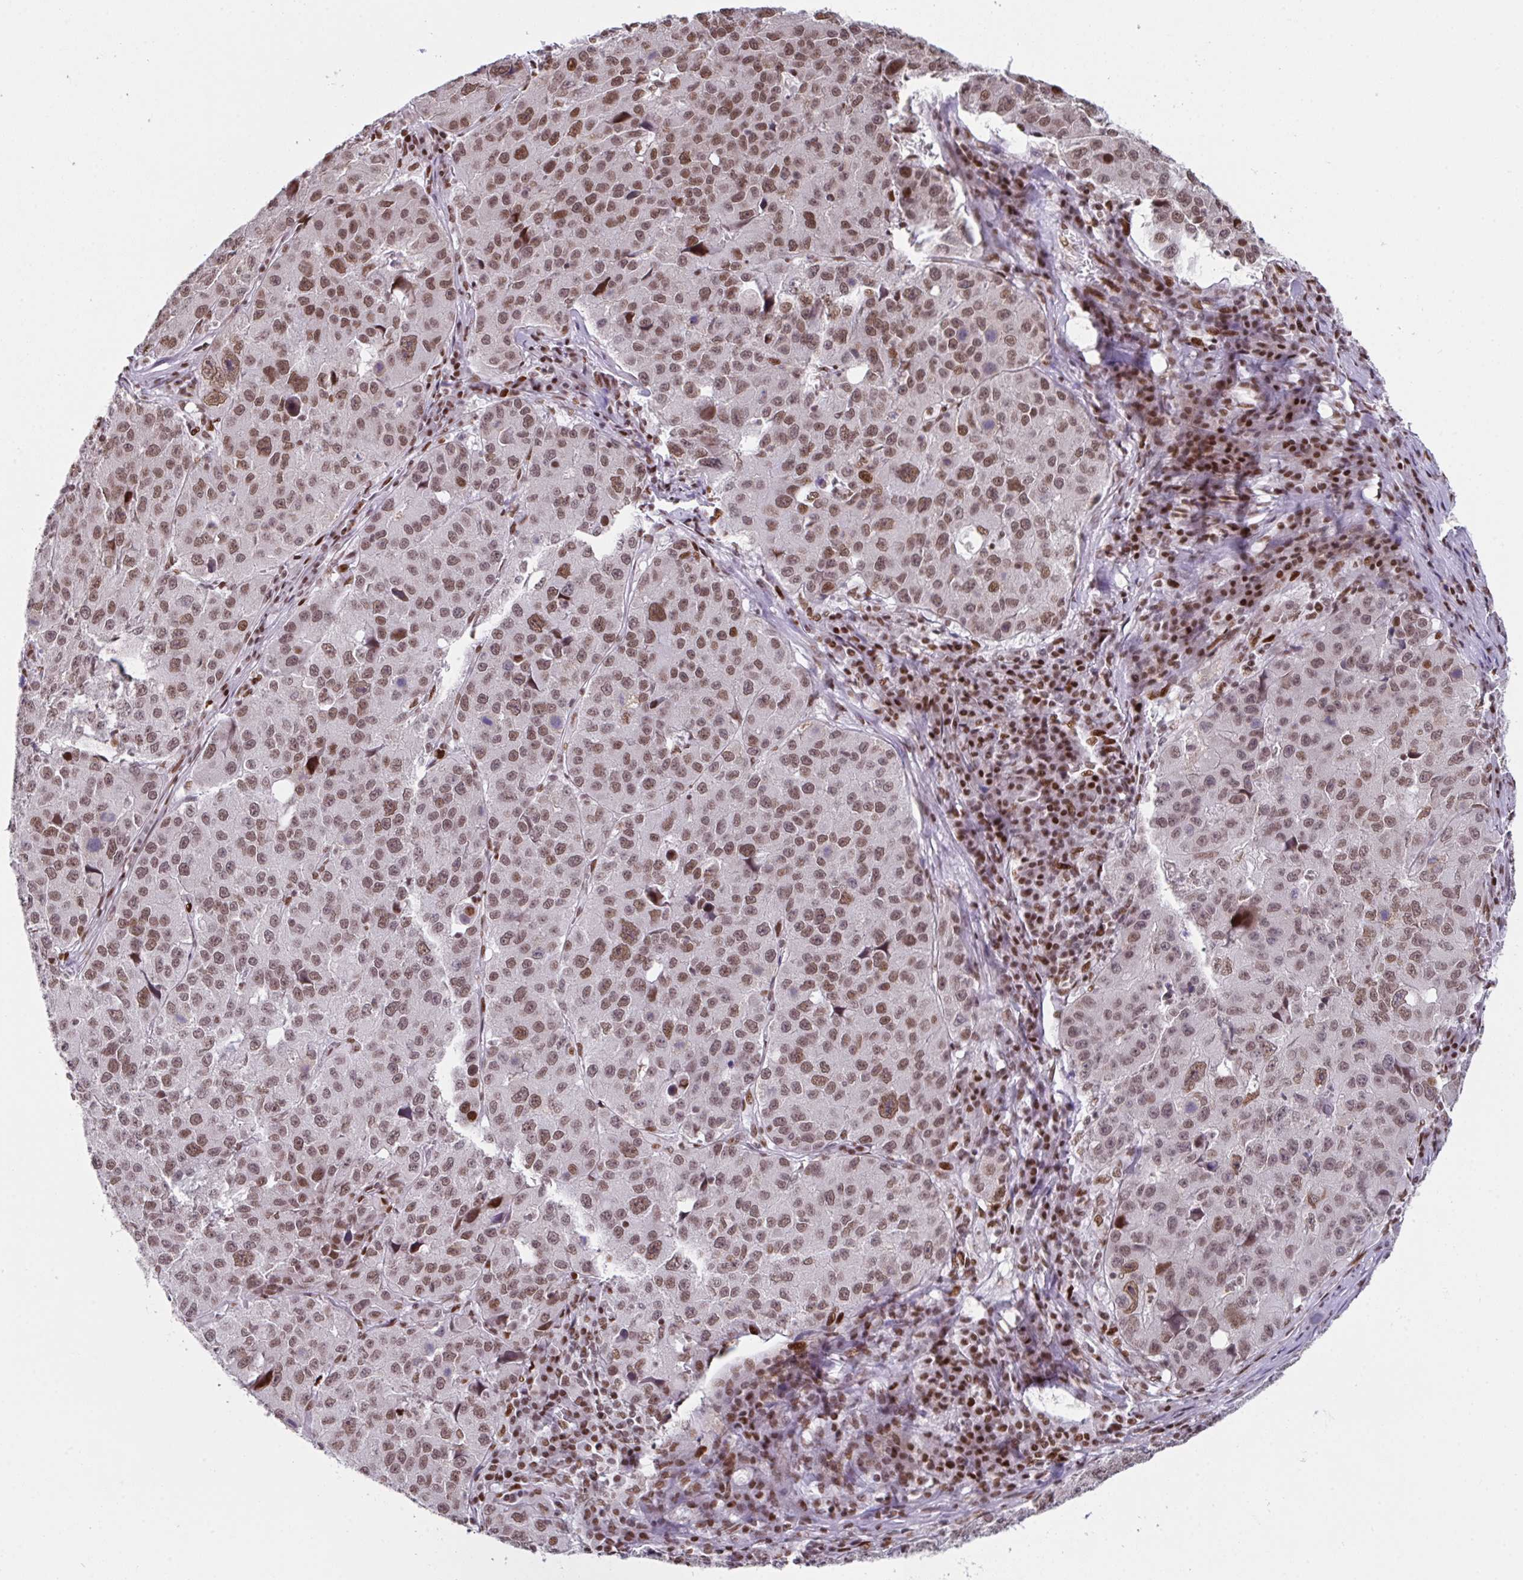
{"staining": {"intensity": "moderate", "quantity": ">75%", "location": "nuclear"}, "tissue": "stomach cancer", "cell_type": "Tumor cells", "image_type": "cancer", "snomed": [{"axis": "morphology", "description": "Adenocarcinoma, NOS"}, {"axis": "topography", "description": "Stomach"}], "caption": "Immunohistochemical staining of human stomach cancer displays medium levels of moderate nuclear protein expression in about >75% of tumor cells.", "gene": "CLP1", "patient": {"sex": "male", "age": 71}}